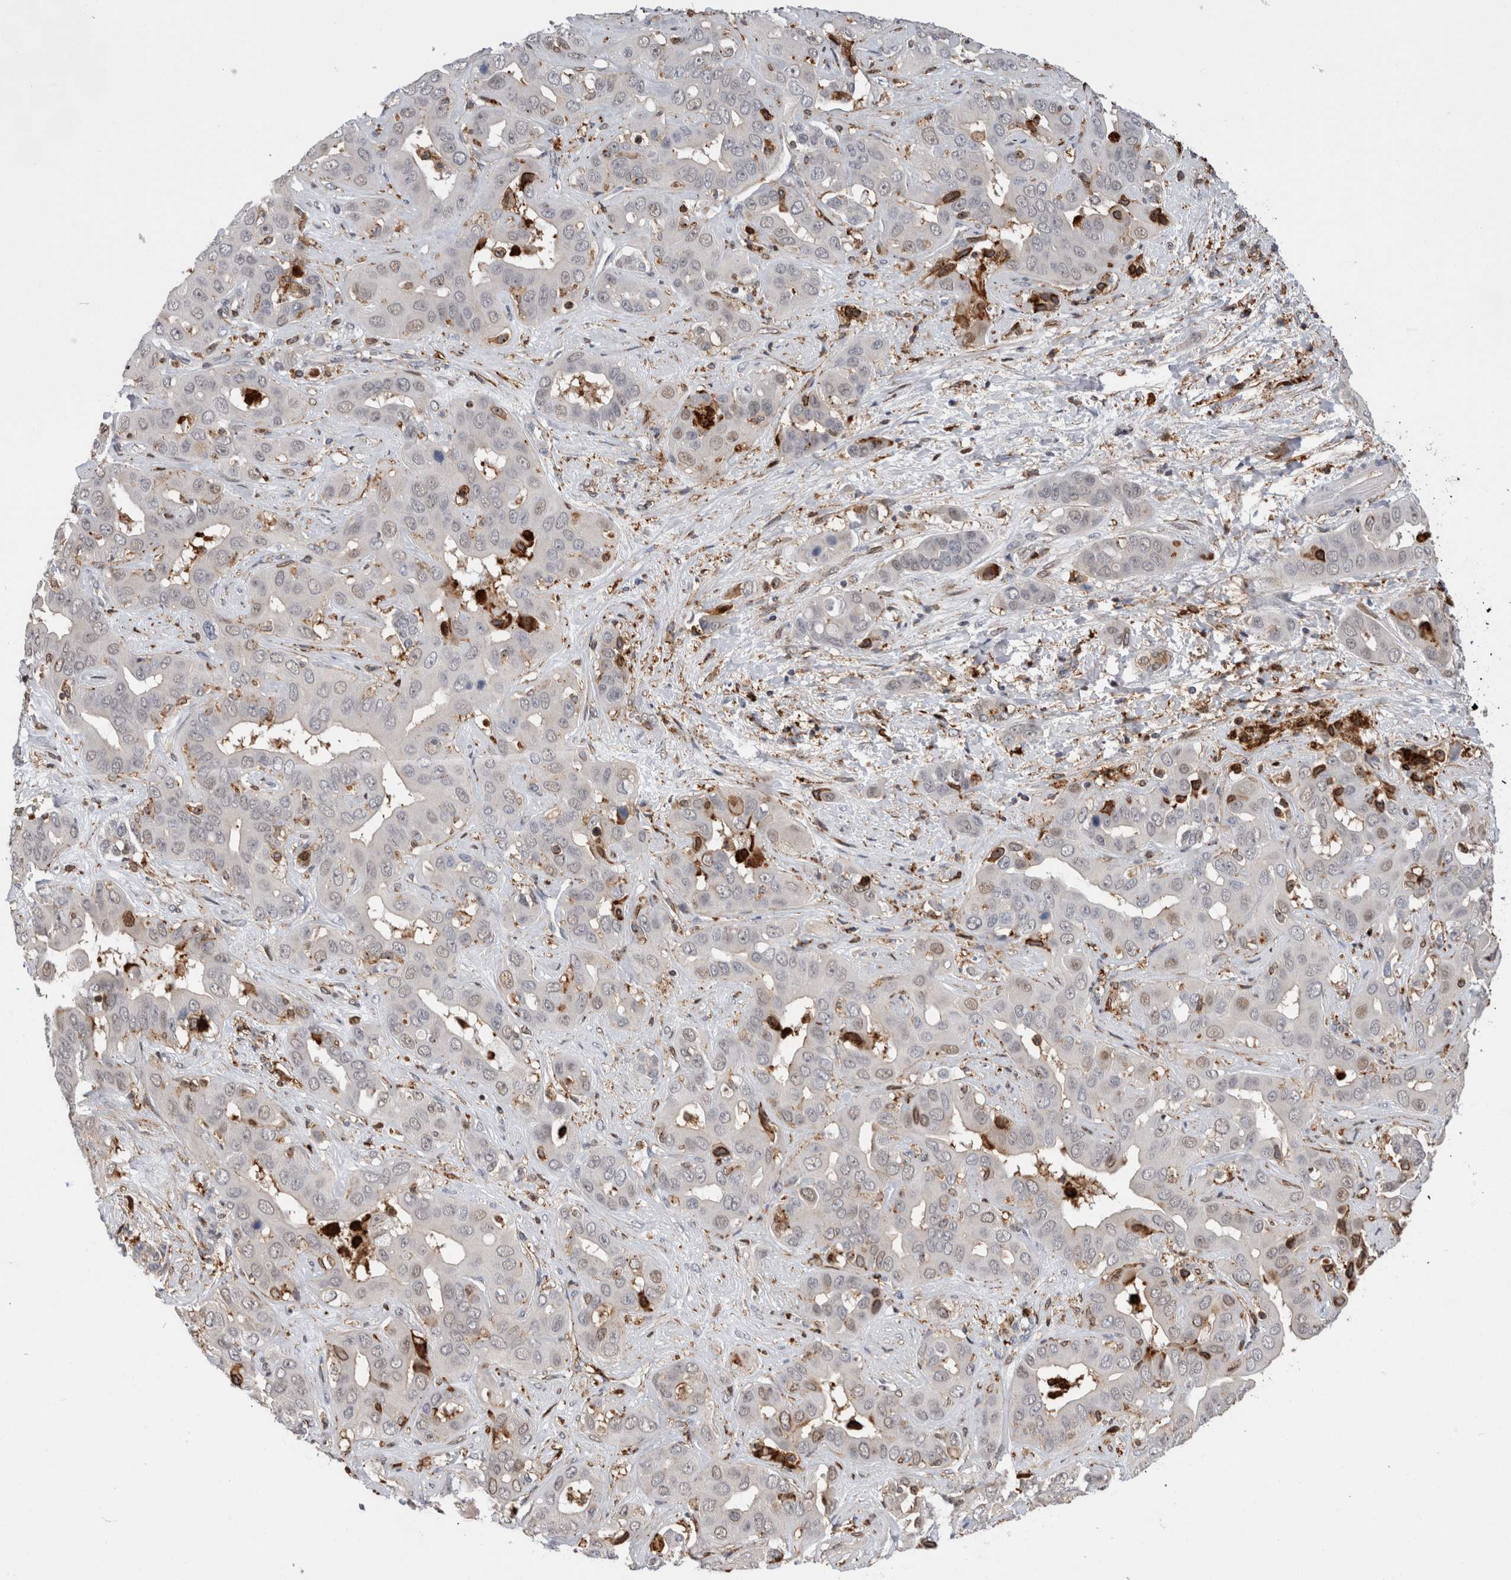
{"staining": {"intensity": "weak", "quantity": "<25%", "location": "nuclear"}, "tissue": "liver cancer", "cell_type": "Tumor cells", "image_type": "cancer", "snomed": [{"axis": "morphology", "description": "Cholangiocarcinoma"}, {"axis": "topography", "description": "Liver"}], "caption": "This is an immunohistochemistry (IHC) micrograph of liver cancer (cholangiocarcinoma). There is no staining in tumor cells.", "gene": "CCDC88B", "patient": {"sex": "female", "age": 52}}